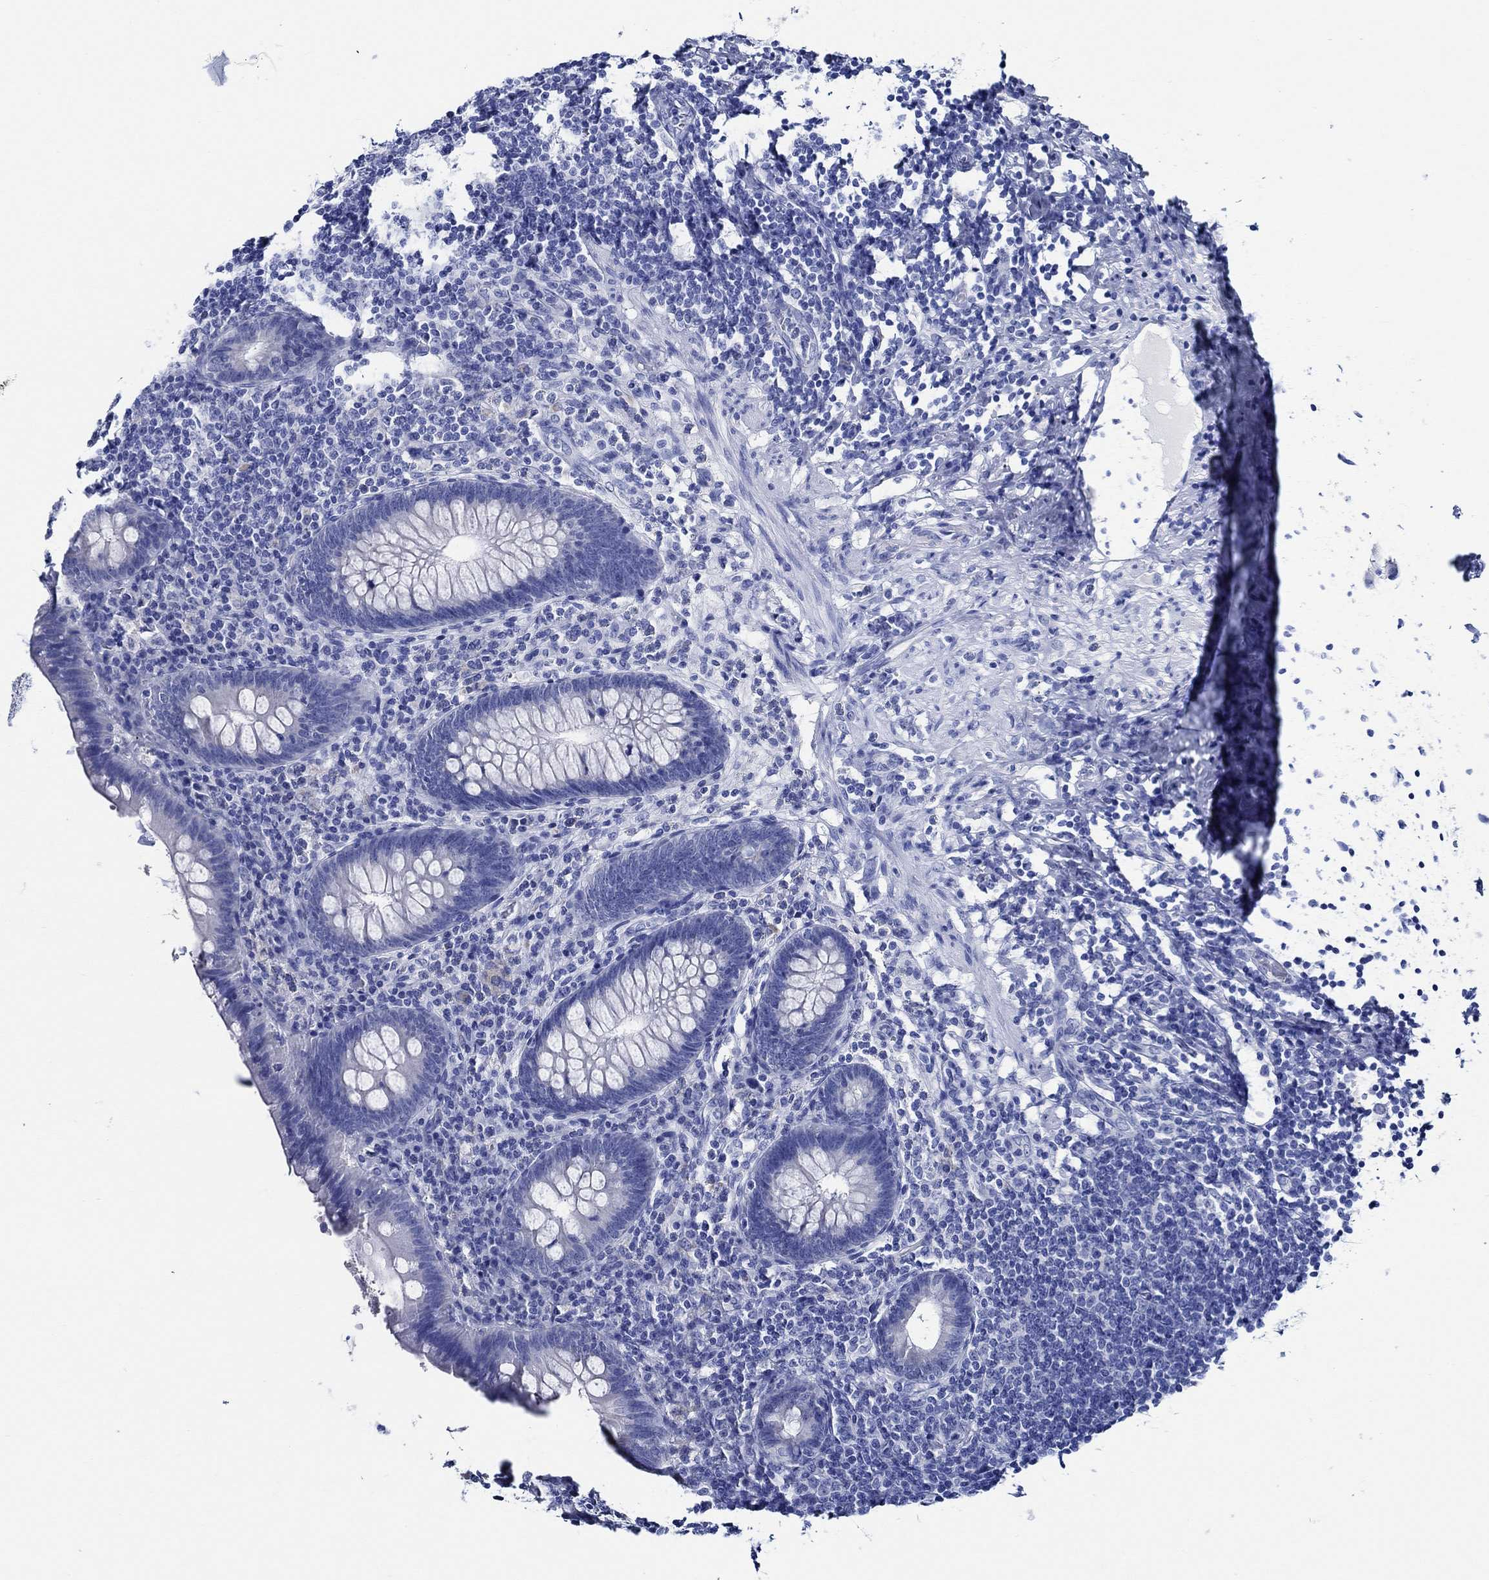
{"staining": {"intensity": "negative", "quantity": "none", "location": "none"}, "tissue": "appendix", "cell_type": "Glandular cells", "image_type": "normal", "snomed": [{"axis": "morphology", "description": "Normal tissue, NOS"}, {"axis": "topography", "description": "Appendix"}], "caption": "This is a micrograph of immunohistochemistry (IHC) staining of benign appendix, which shows no positivity in glandular cells.", "gene": "WDR62", "patient": {"sex": "male", "age": 47}}